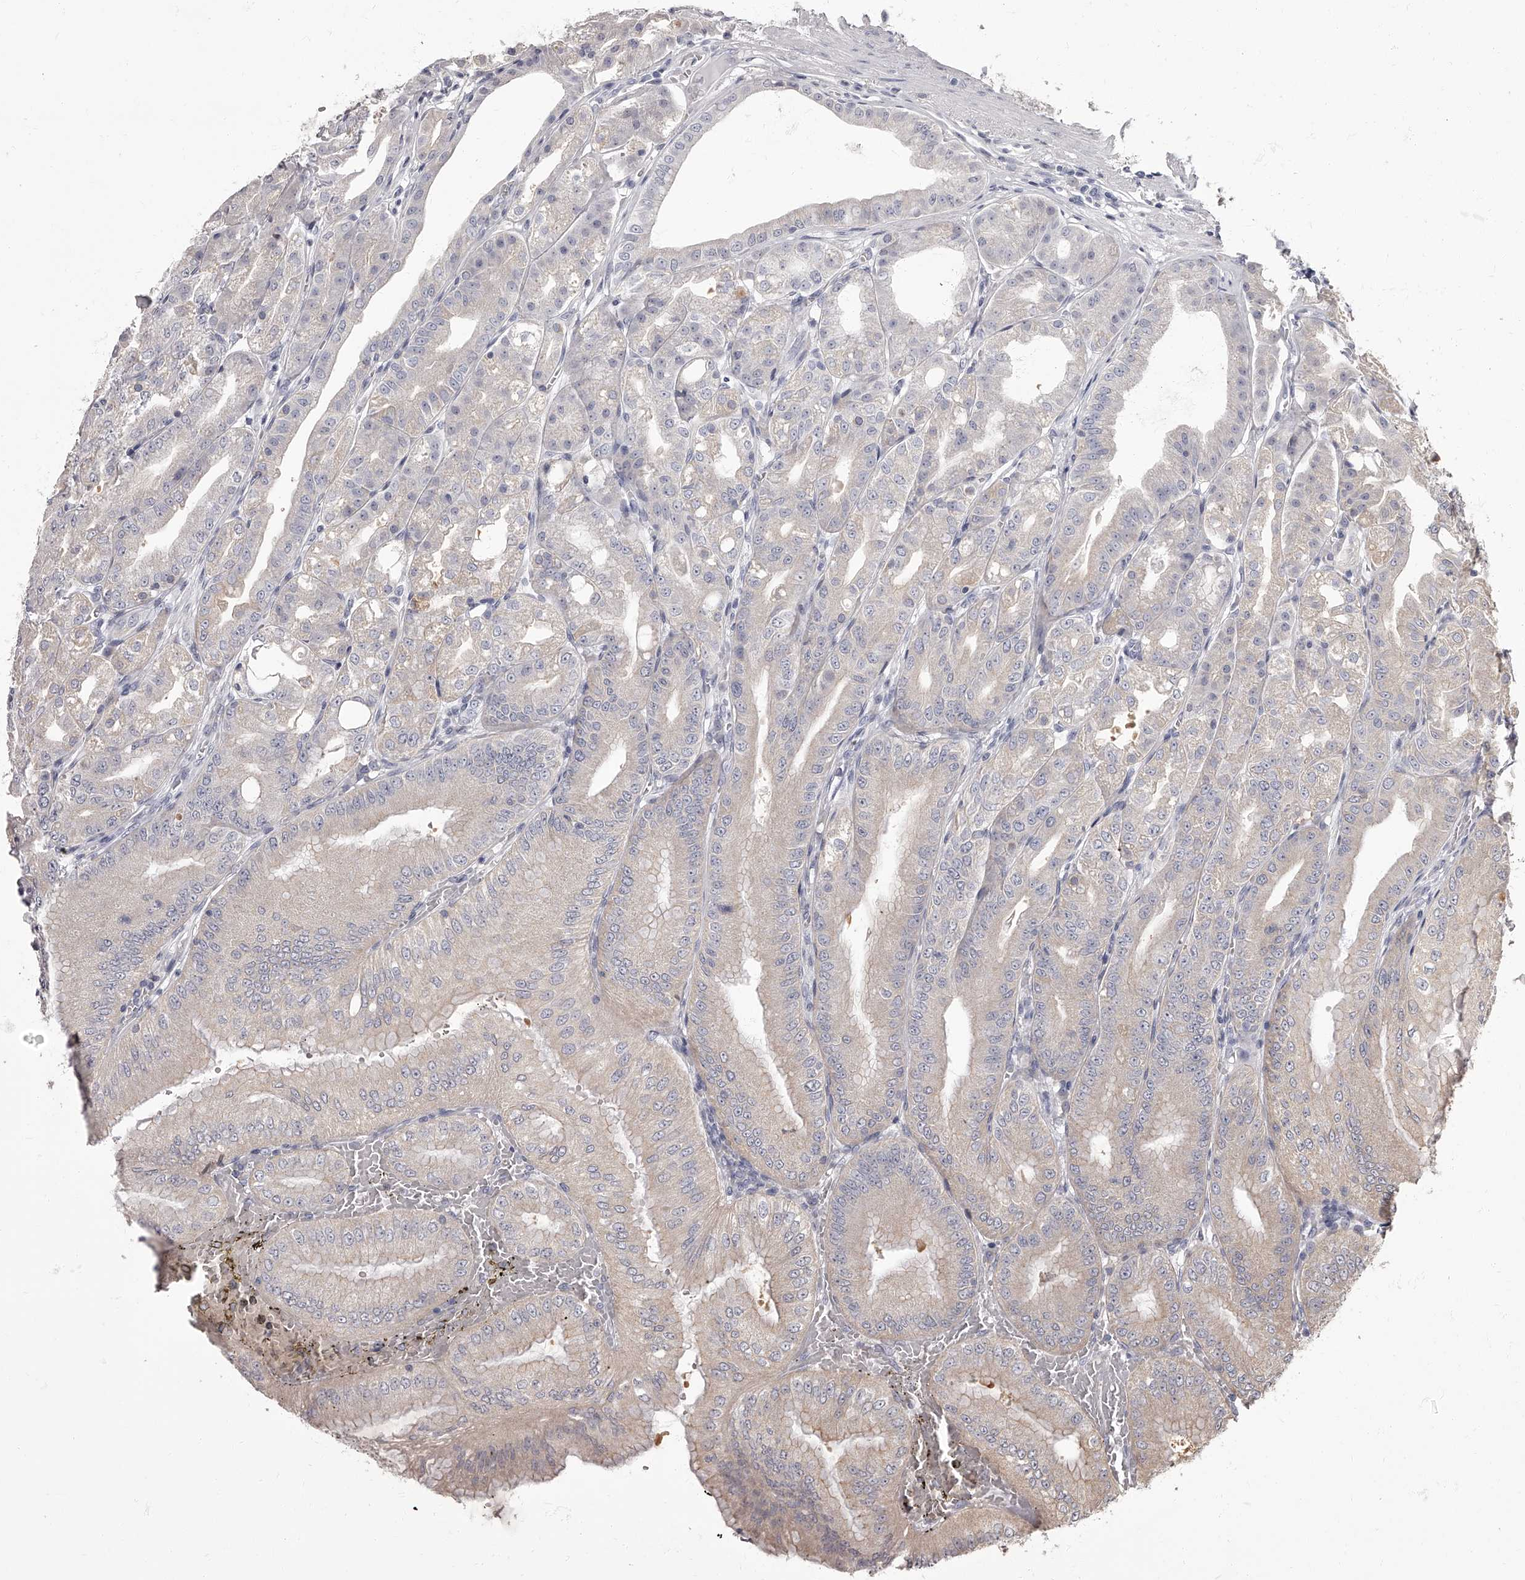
{"staining": {"intensity": "weak", "quantity": "25%-75%", "location": "cytoplasmic/membranous"}, "tissue": "stomach", "cell_type": "Glandular cells", "image_type": "normal", "snomed": [{"axis": "morphology", "description": "Normal tissue, NOS"}, {"axis": "topography", "description": "Stomach, lower"}], "caption": "High-magnification brightfield microscopy of normal stomach stained with DAB (brown) and counterstained with hematoxylin (blue). glandular cells exhibit weak cytoplasmic/membranous positivity is appreciated in about25%-75% of cells.", "gene": "APEH", "patient": {"sex": "male", "age": 71}}